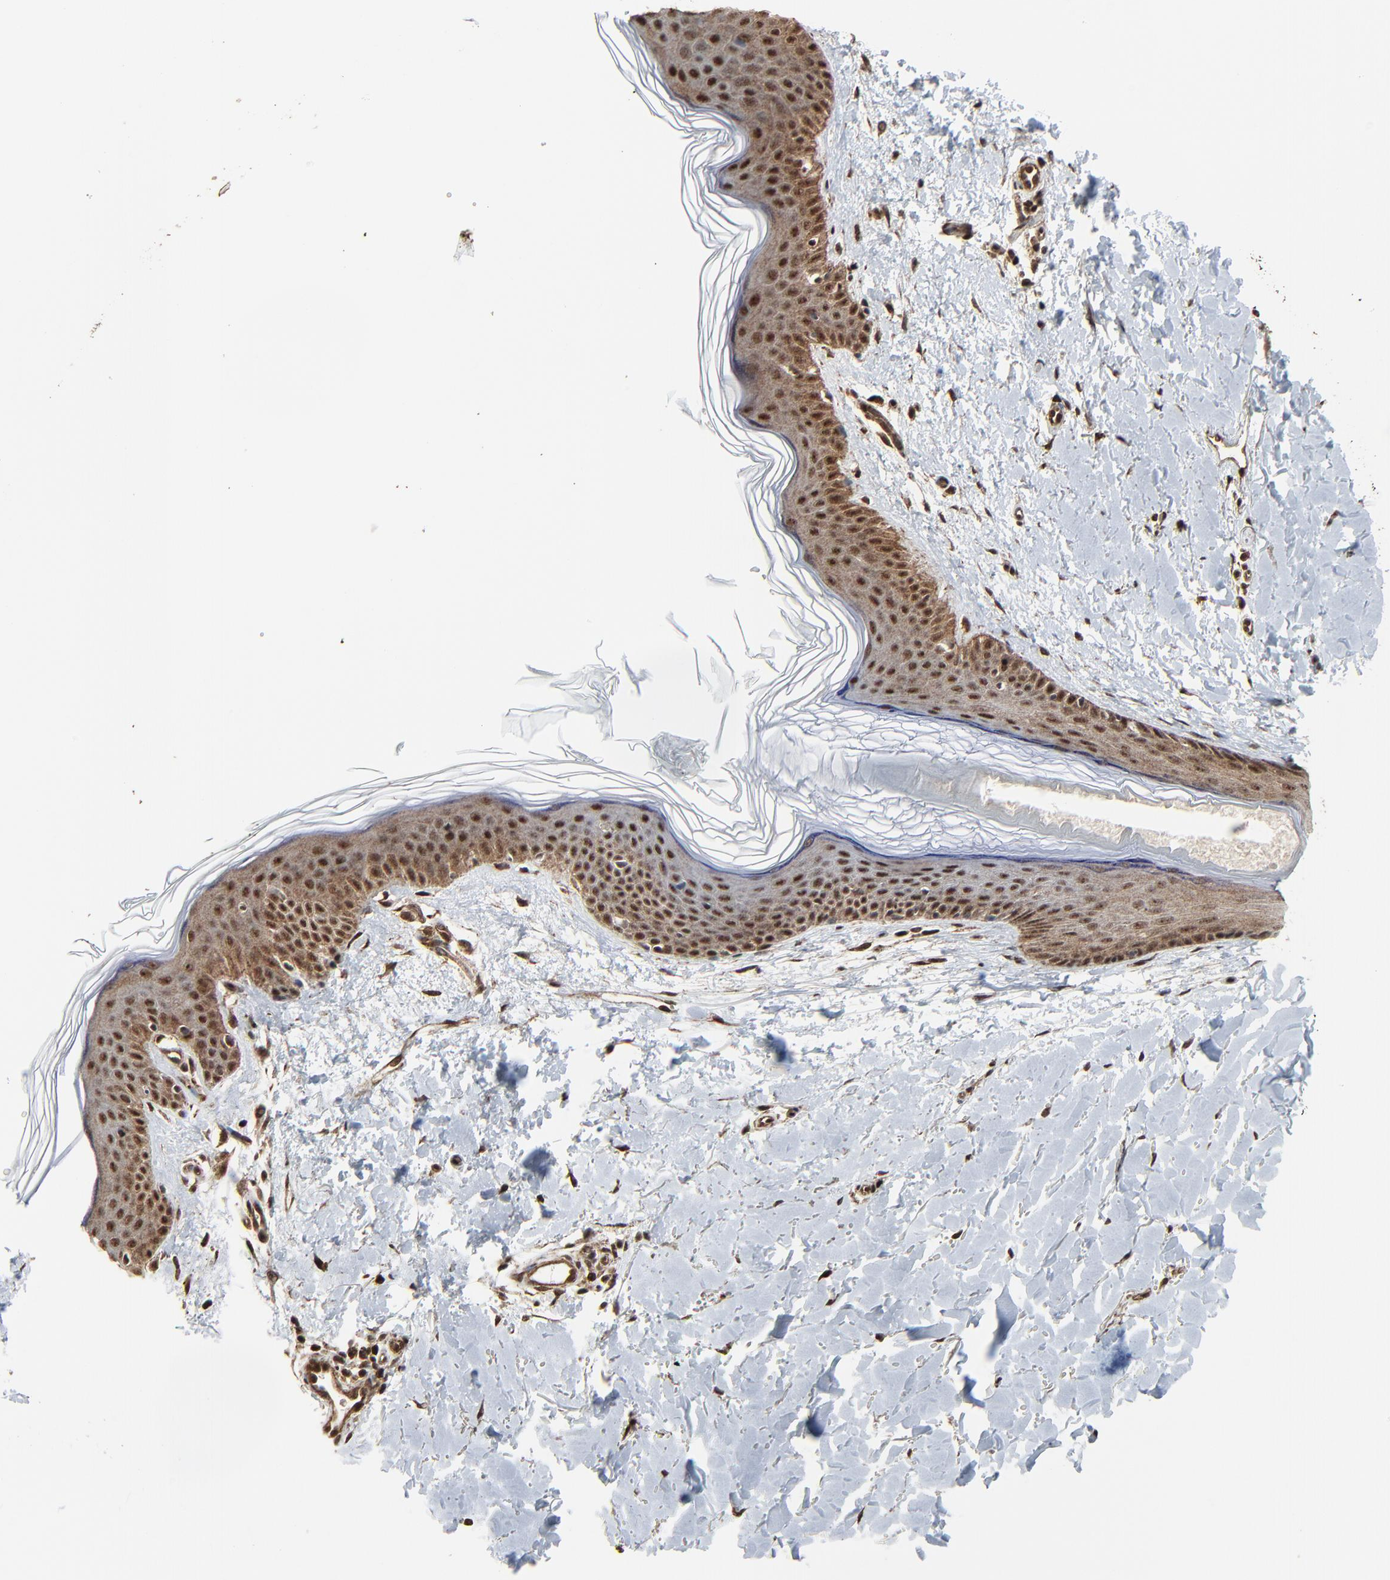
{"staining": {"intensity": "strong", "quantity": ">75%", "location": "cytoplasmic/membranous,nuclear"}, "tissue": "skin", "cell_type": "Fibroblasts", "image_type": "normal", "snomed": [{"axis": "morphology", "description": "Normal tissue, NOS"}, {"axis": "topography", "description": "Skin"}], "caption": "An immunohistochemistry (IHC) image of benign tissue is shown. Protein staining in brown labels strong cytoplasmic/membranous,nuclear positivity in skin within fibroblasts. Using DAB (3,3'-diaminobenzidine) (brown) and hematoxylin (blue) stains, captured at high magnification using brightfield microscopy.", "gene": "RHOJ", "patient": {"sex": "female", "age": 56}}